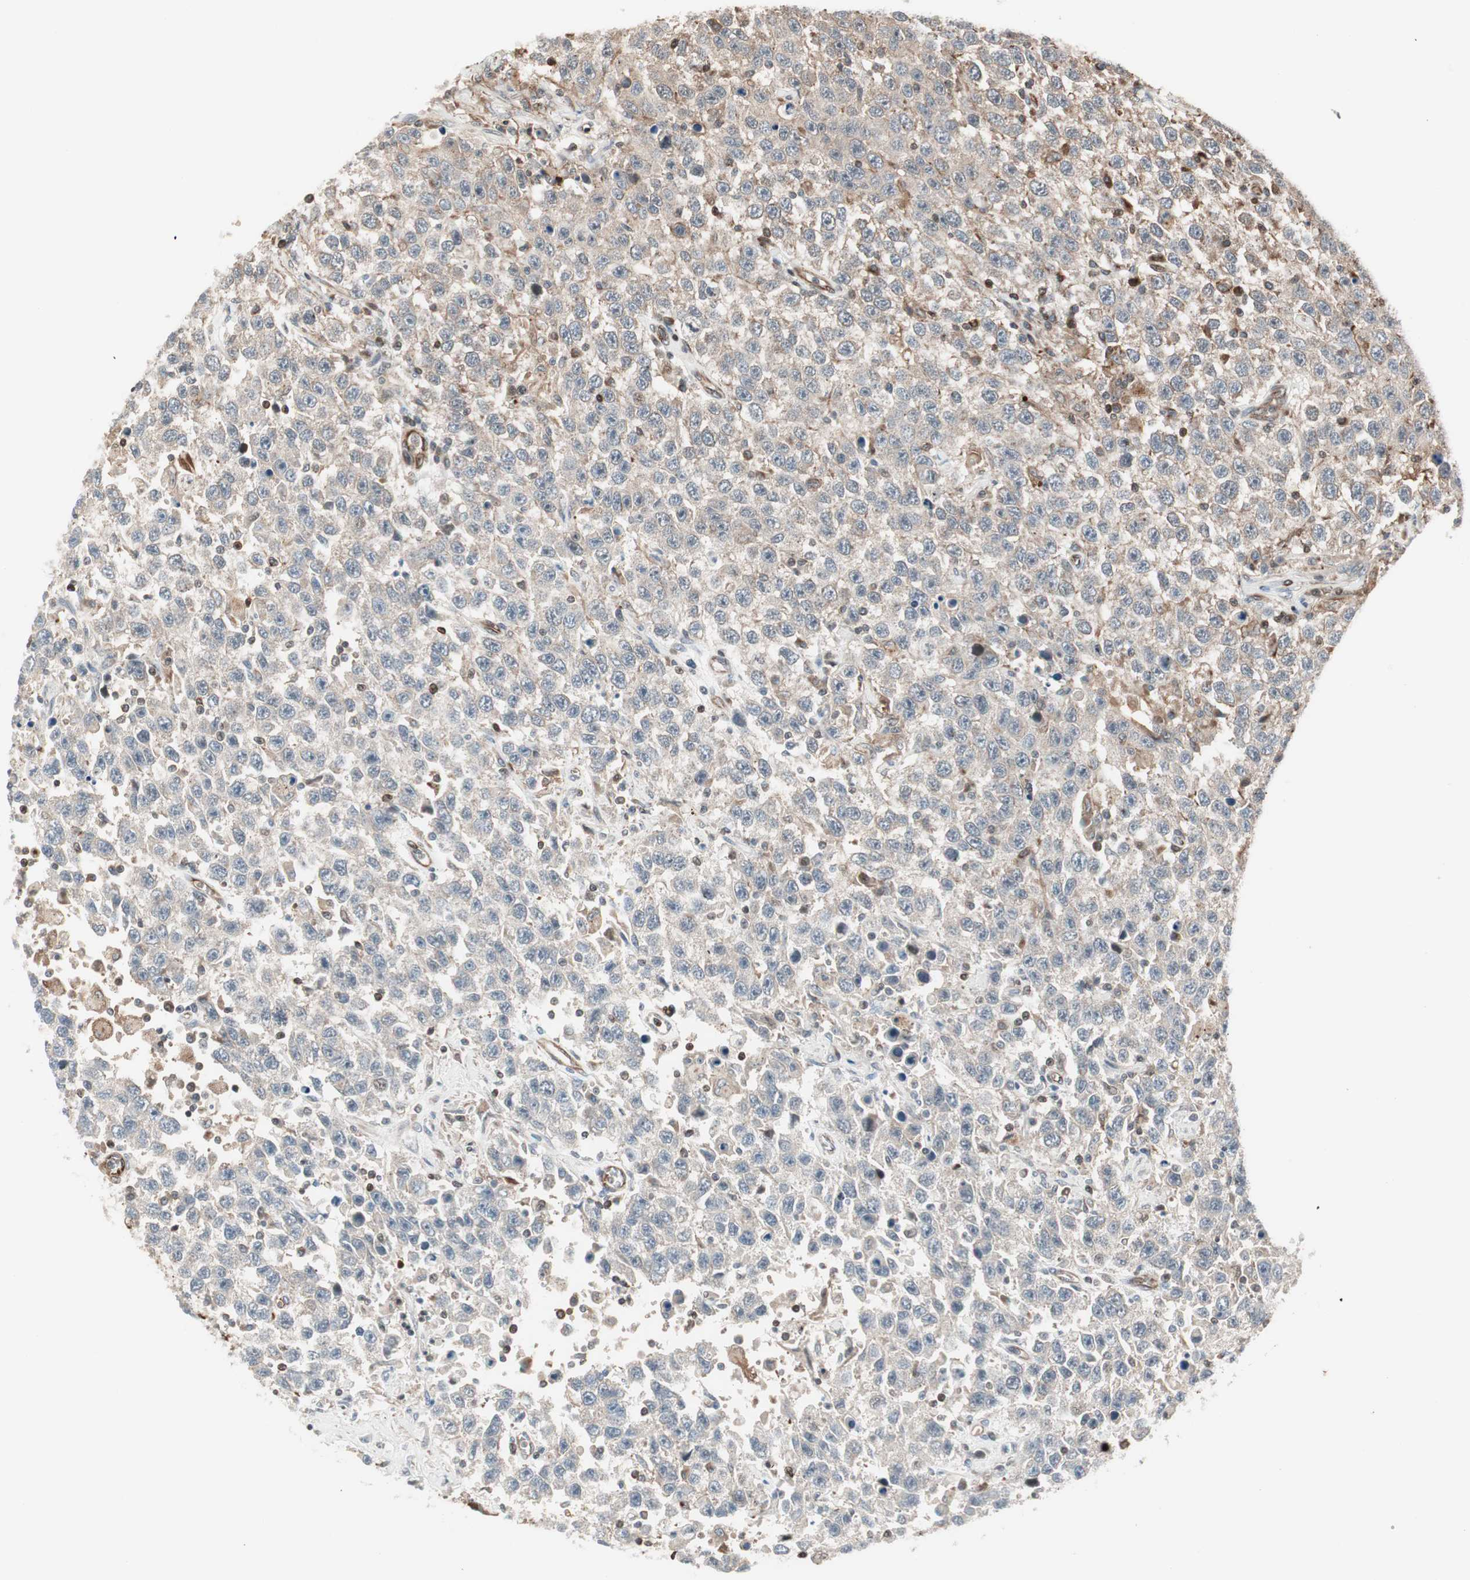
{"staining": {"intensity": "weak", "quantity": "25%-75%", "location": "cytoplasmic/membranous"}, "tissue": "testis cancer", "cell_type": "Tumor cells", "image_type": "cancer", "snomed": [{"axis": "morphology", "description": "Seminoma, NOS"}, {"axis": "topography", "description": "Testis"}], "caption": "Testis cancer was stained to show a protein in brown. There is low levels of weak cytoplasmic/membranous expression in approximately 25%-75% of tumor cells.", "gene": "MAD2L2", "patient": {"sex": "male", "age": 41}}